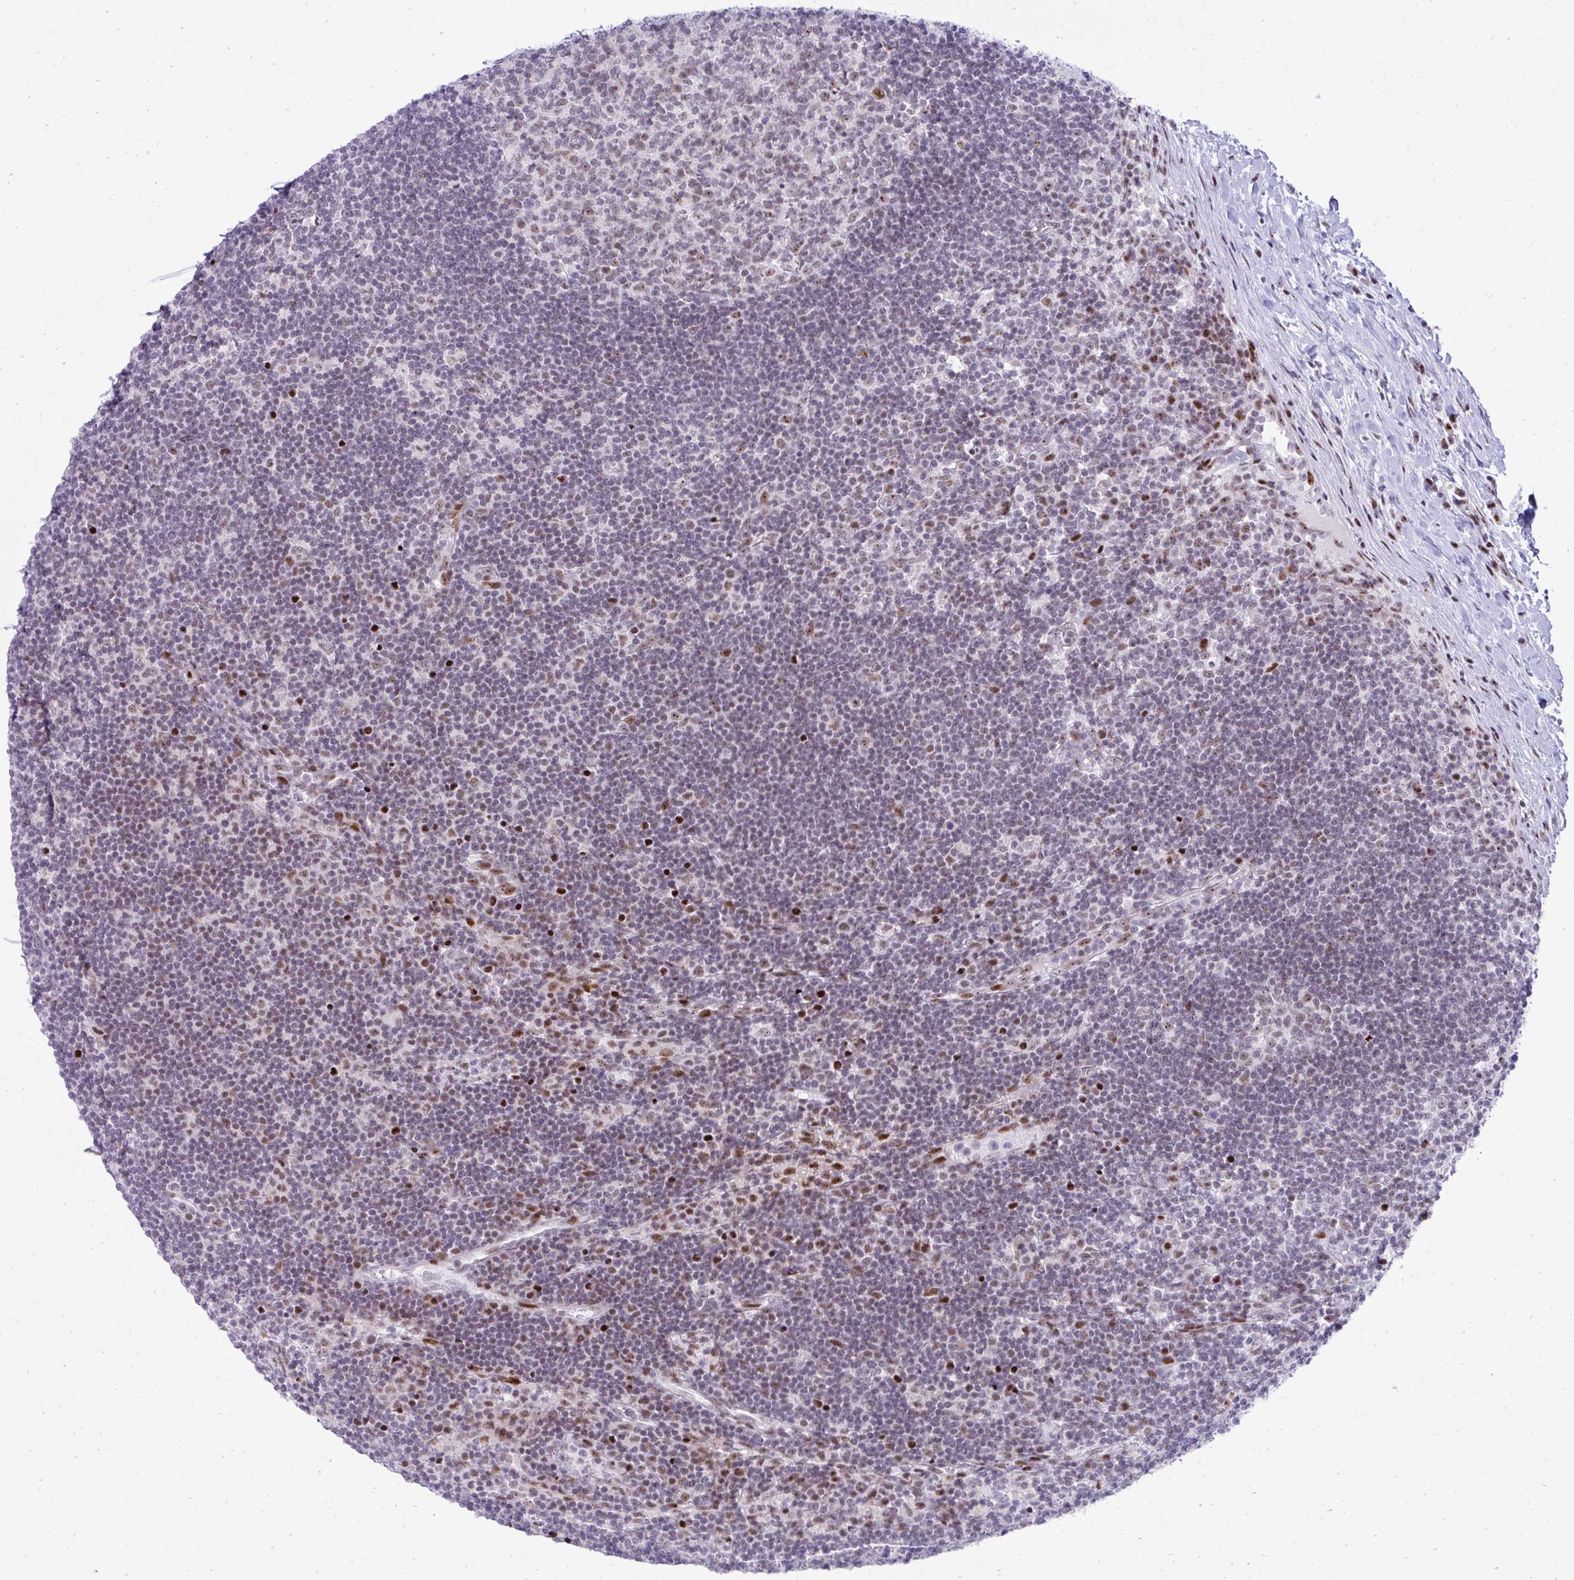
{"staining": {"intensity": "weak", "quantity": ">75%", "location": "nuclear"}, "tissue": "lymph node", "cell_type": "Germinal center cells", "image_type": "normal", "snomed": [{"axis": "morphology", "description": "Normal tissue, NOS"}, {"axis": "topography", "description": "Lymph node"}], "caption": "Benign lymph node exhibits weak nuclear expression in approximately >75% of germinal center cells, visualized by immunohistochemistry.", "gene": "GLDN", "patient": {"sex": "male", "age": 67}}